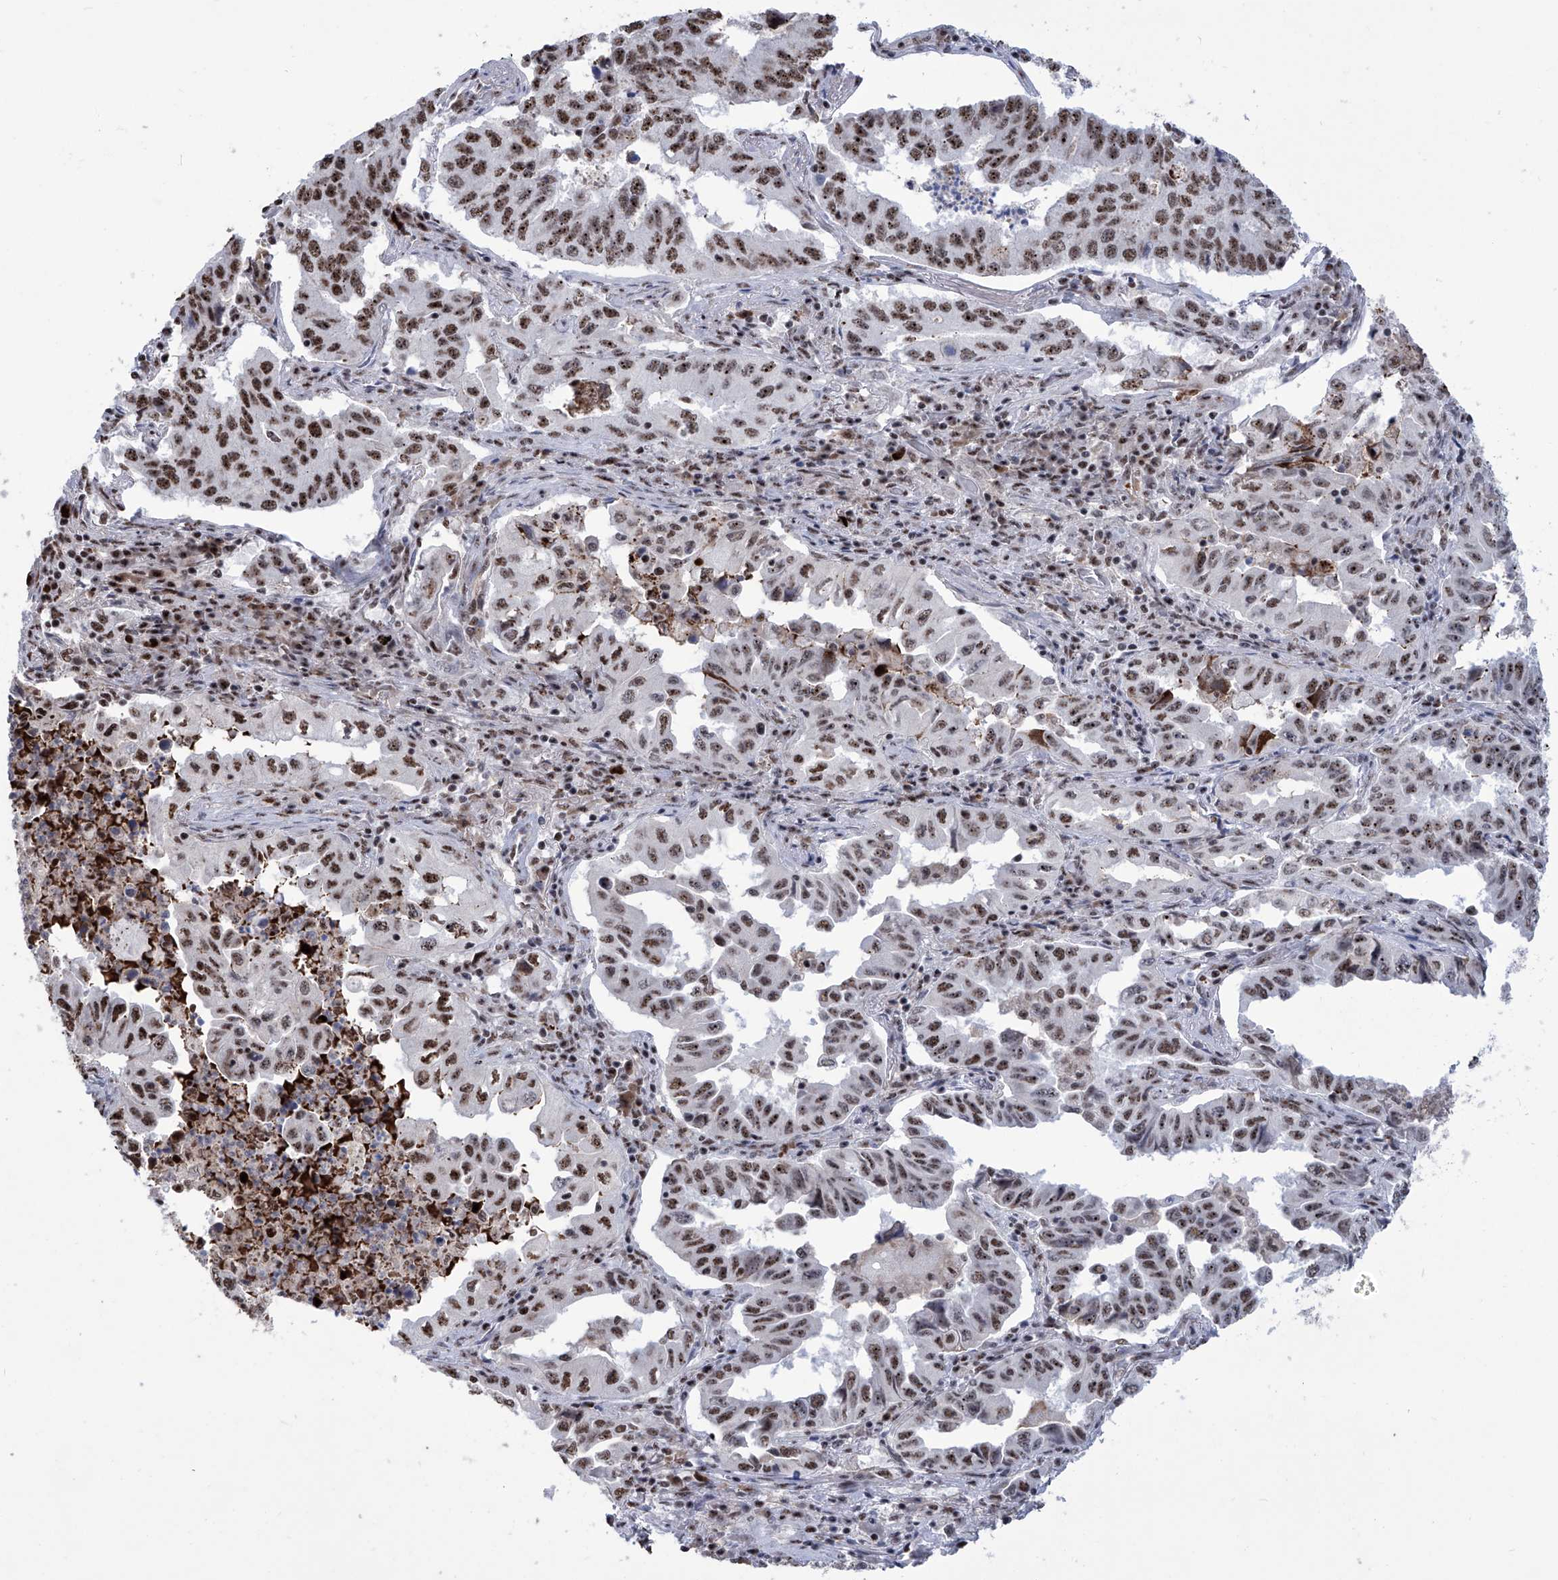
{"staining": {"intensity": "strong", "quantity": ">75%", "location": "nuclear"}, "tissue": "lung cancer", "cell_type": "Tumor cells", "image_type": "cancer", "snomed": [{"axis": "morphology", "description": "Adenocarcinoma, NOS"}, {"axis": "topography", "description": "Lung"}], "caption": "Lung cancer was stained to show a protein in brown. There is high levels of strong nuclear staining in about >75% of tumor cells.", "gene": "FBXL4", "patient": {"sex": "female", "age": 51}}